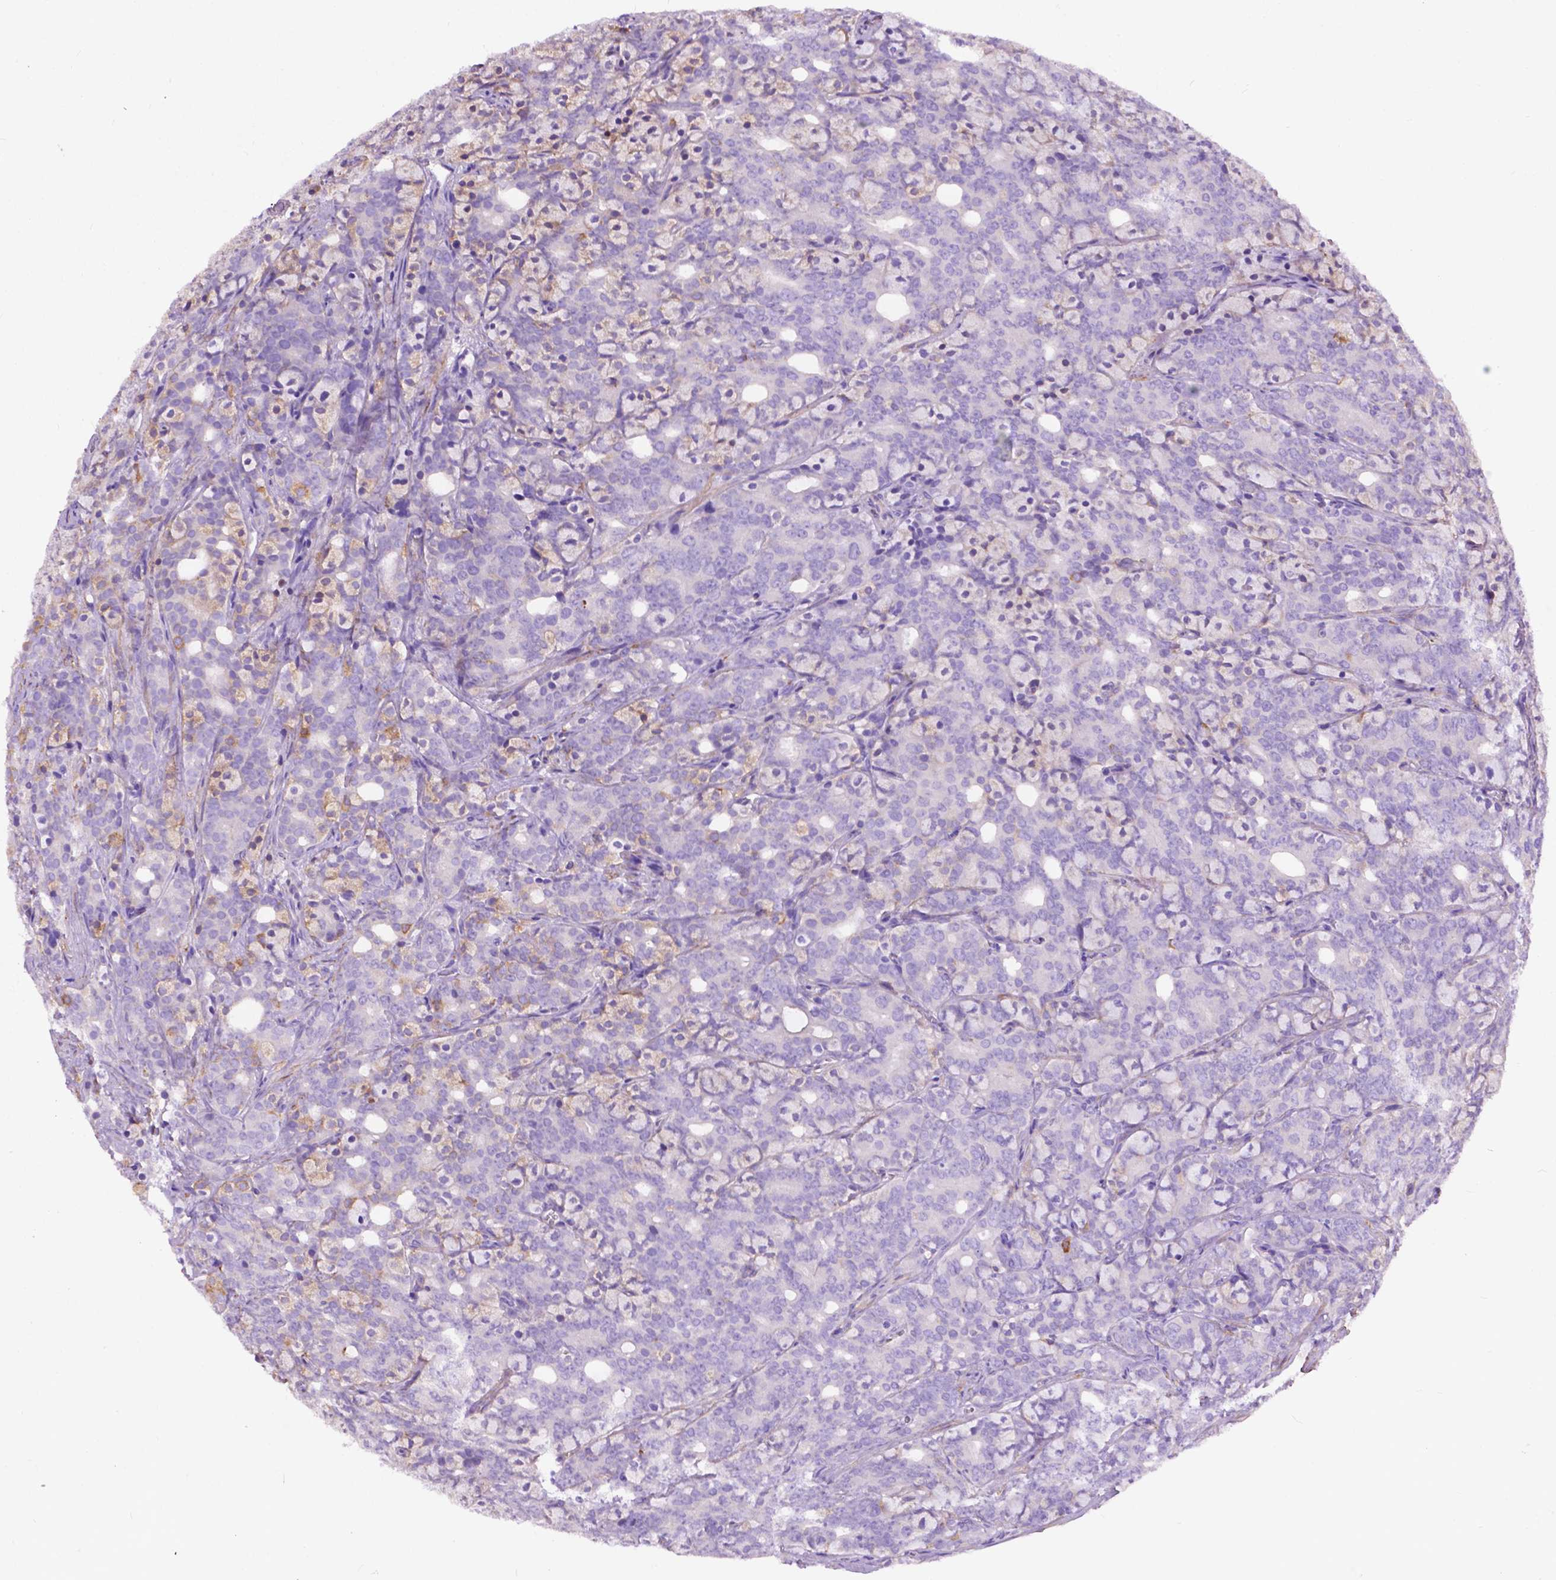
{"staining": {"intensity": "negative", "quantity": "none", "location": "none"}, "tissue": "prostate cancer", "cell_type": "Tumor cells", "image_type": "cancer", "snomed": [{"axis": "morphology", "description": "Adenocarcinoma, High grade"}, {"axis": "topography", "description": "Prostate"}], "caption": "There is no significant expression in tumor cells of high-grade adenocarcinoma (prostate). Nuclei are stained in blue.", "gene": "PCDHA12", "patient": {"sex": "male", "age": 84}}